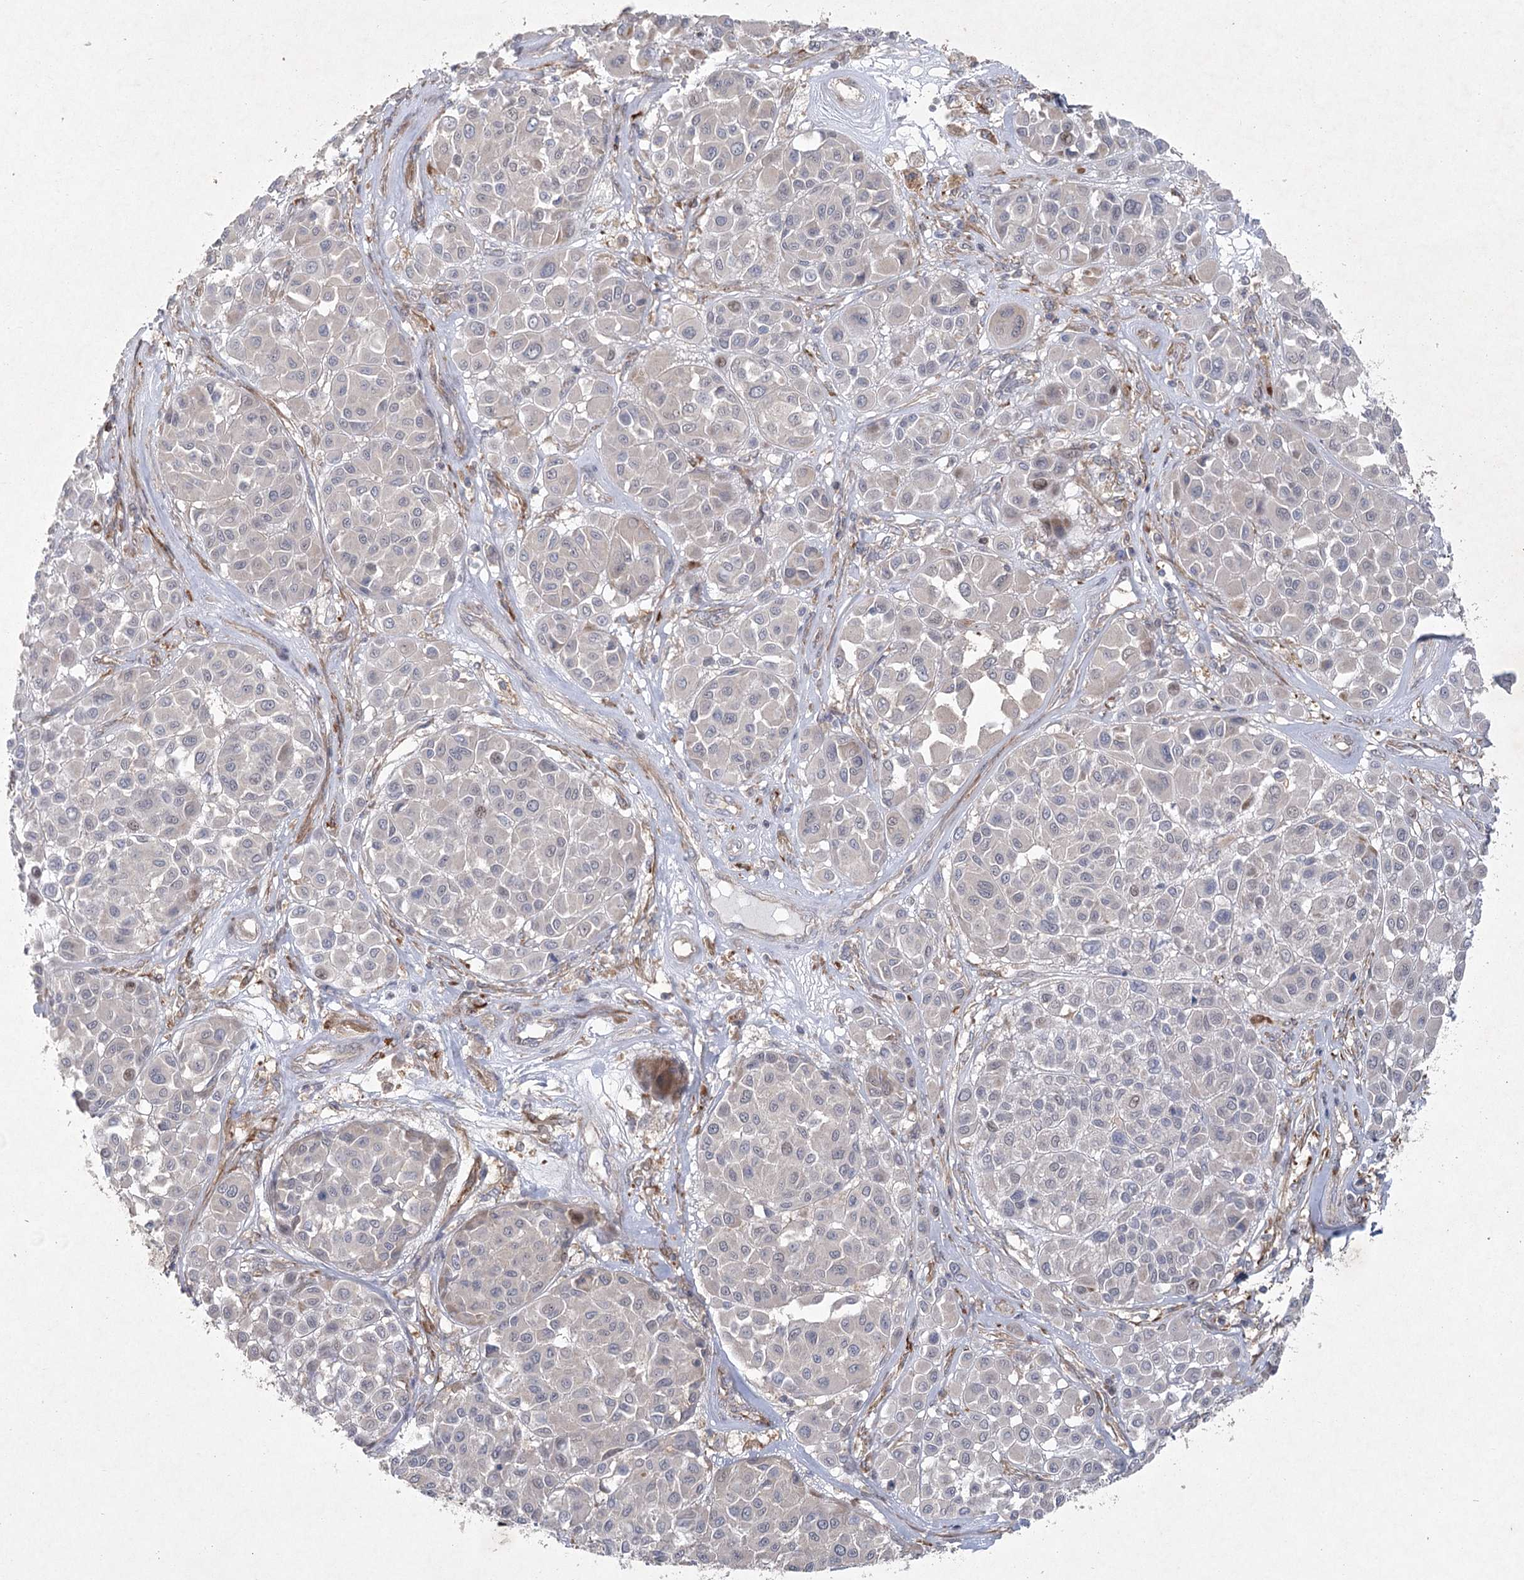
{"staining": {"intensity": "negative", "quantity": "none", "location": "none"}, "tissue": "melanoma", "cell_type": "Tumor cells", "image_type": "cancer", "snomed": [{"axis": "morphology", "description": "Malignant melanoma, Metastatic site"}, {"axis": "topography", "description": "Soft tissue"}], "caption": "DAB immunohistochemical staining of melanoma reveals no significant expression in tumor cells.", "gene": "FAM110C", "patient": {"sex": "male", "age": 41}}